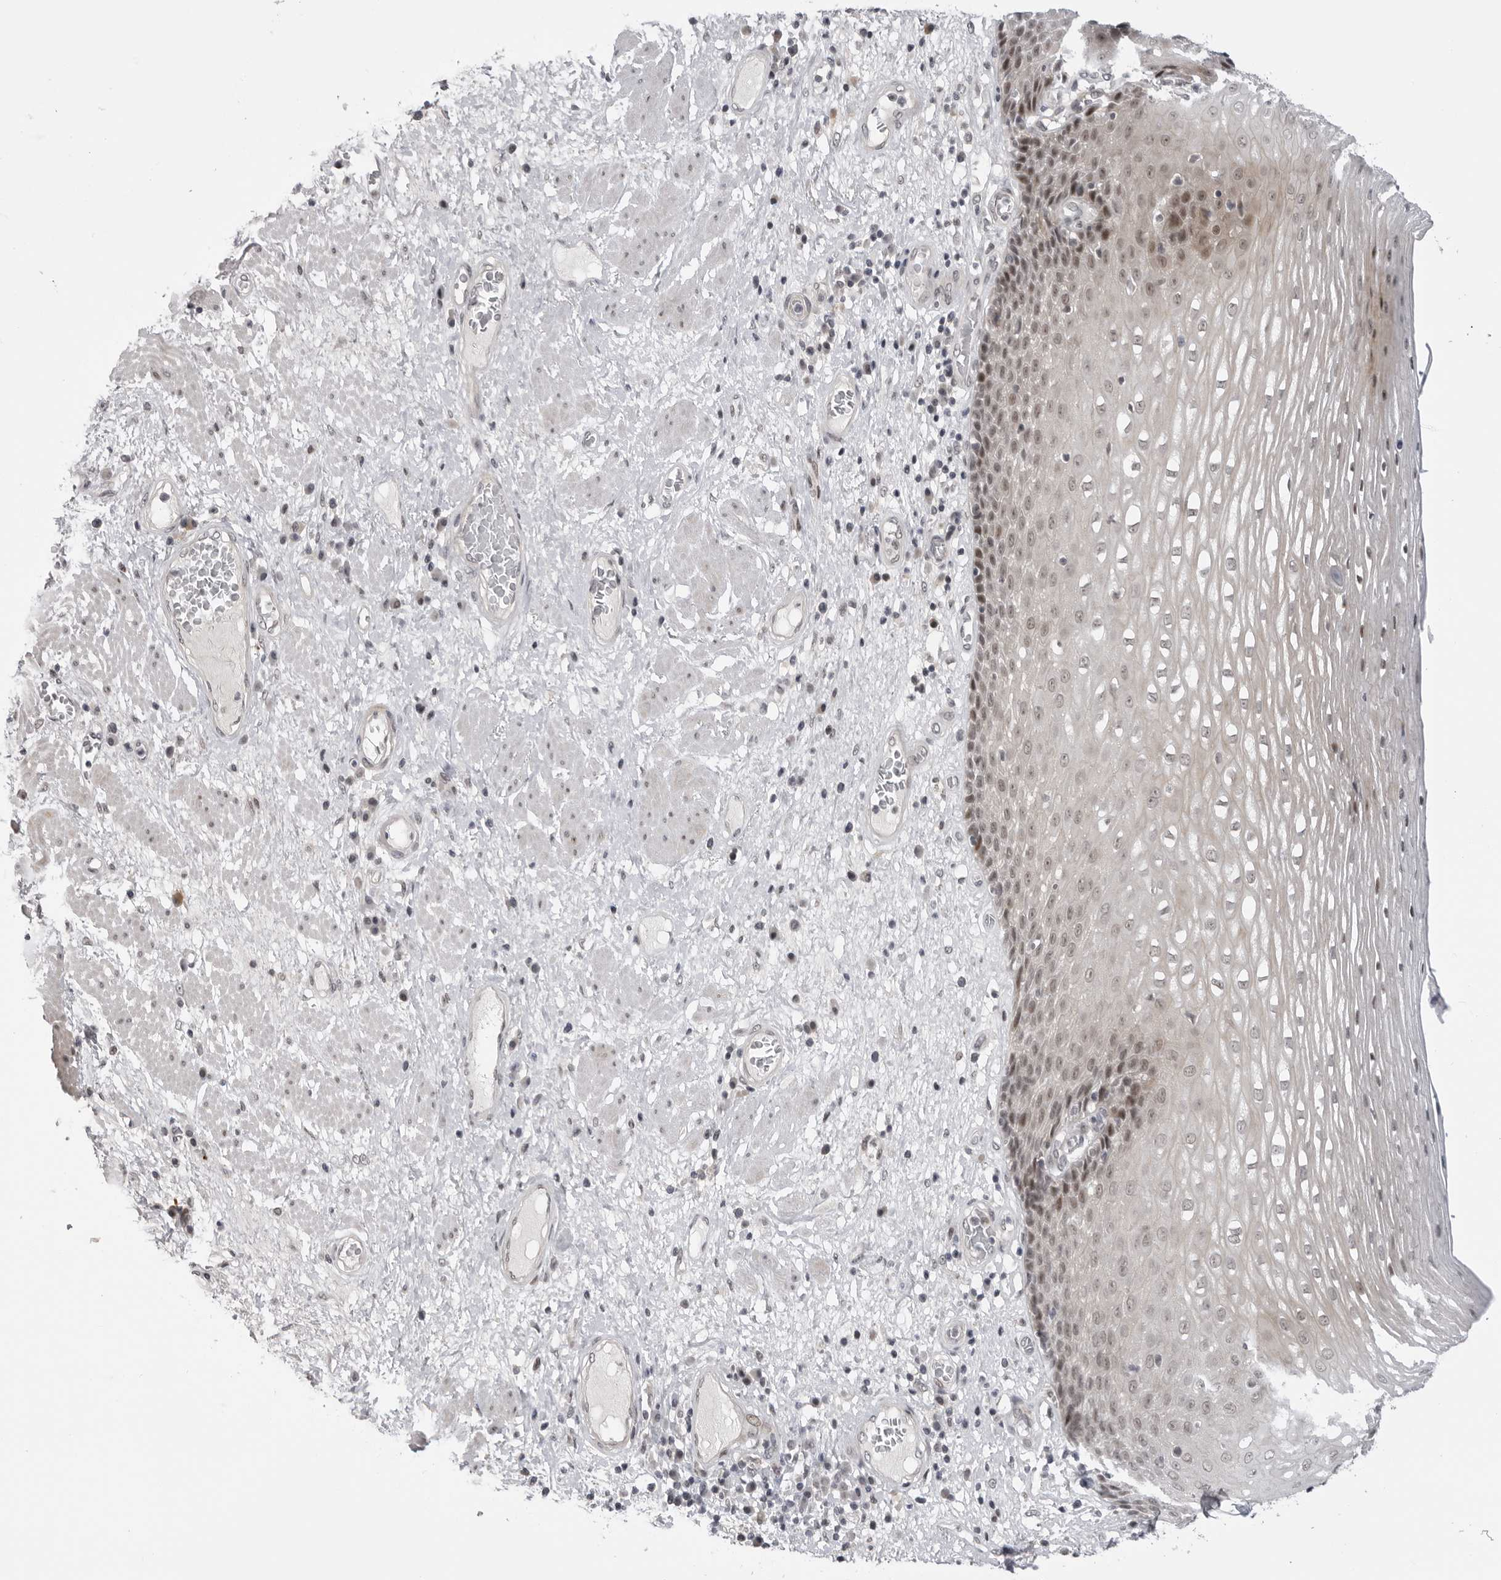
{"staining": {"intensity": "moderate", "quantity": "25%-75%", "location": "nuclear"}, "tissue": "esophagus", "cell_type": "Squamous epithelial cells", "image_type": "normal", "snomed": [{"axis": "morphology", "description": "Normal tissue, NOS"}, {"axis": "morphology", "description": "Adenocarcinoma, NOS"}, {"axis": "topography", "description": "Esophagus"}], "caption": "Moderate nuclear positivity is present in approximately 25%-75% of squamous epithelial cells in unremarkable esophagus.", "gene": "ALPK2", "patient": {"sex": "male", "age": 62}}